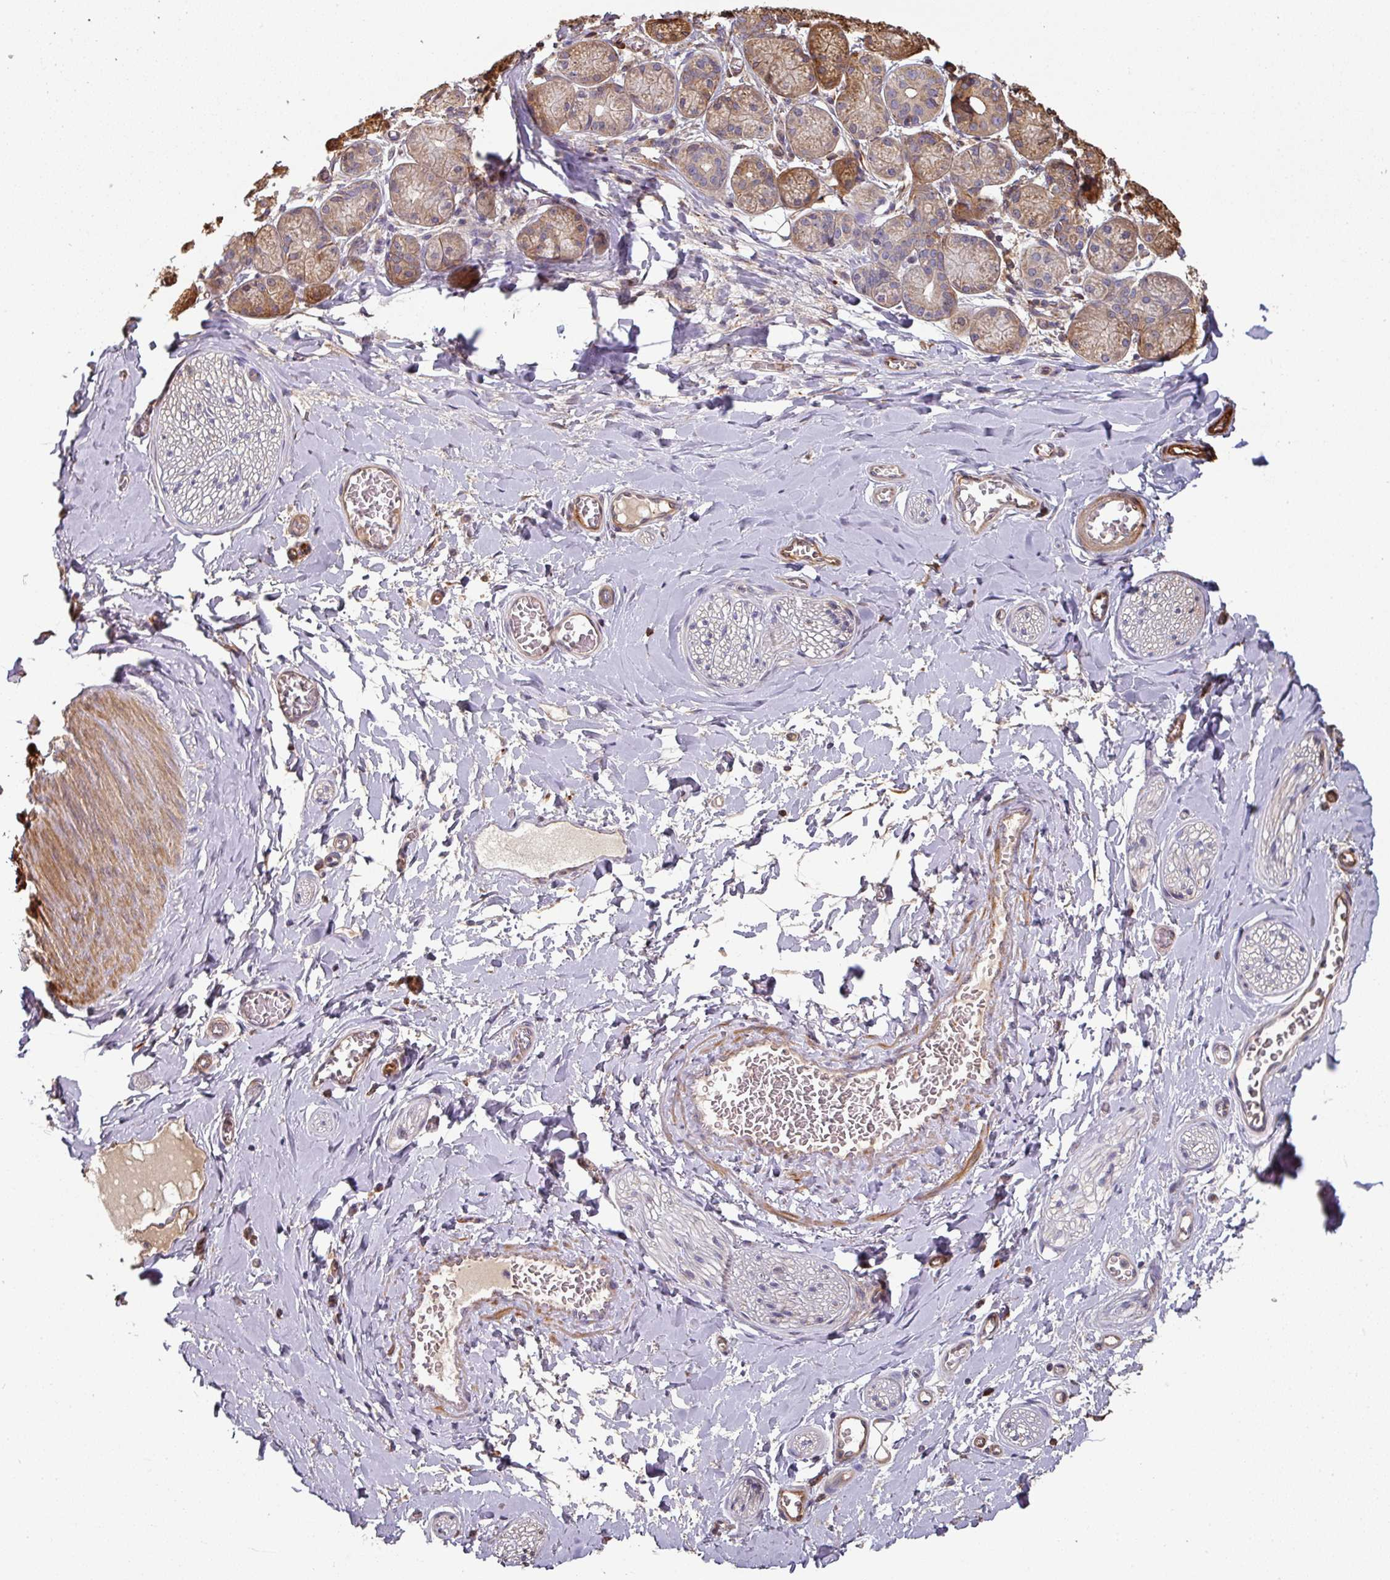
{"staining": {"intensity": "negative", "quantity": "none", "location": "none"}, "tissue": "adipose tissue", "cell_type": "Adipocytes", "image_type": "normal", "snomed": [{"axis": "morphology", "description": "Normal tissue, NOS"}, {"axis": "topography", "description": "Salivary gland"}, {"axis": "topography", "description": "Peripheral nerve tissue"}], "caption": "Immunohistochemistry histopathology image of normal human adipose tissue stained for a protein (brown), which exhibits no staining in adipocytes. Nuclei are stained in blue.", "gene": "SIK1", "patient": {"sex": "female", "age": 24}}